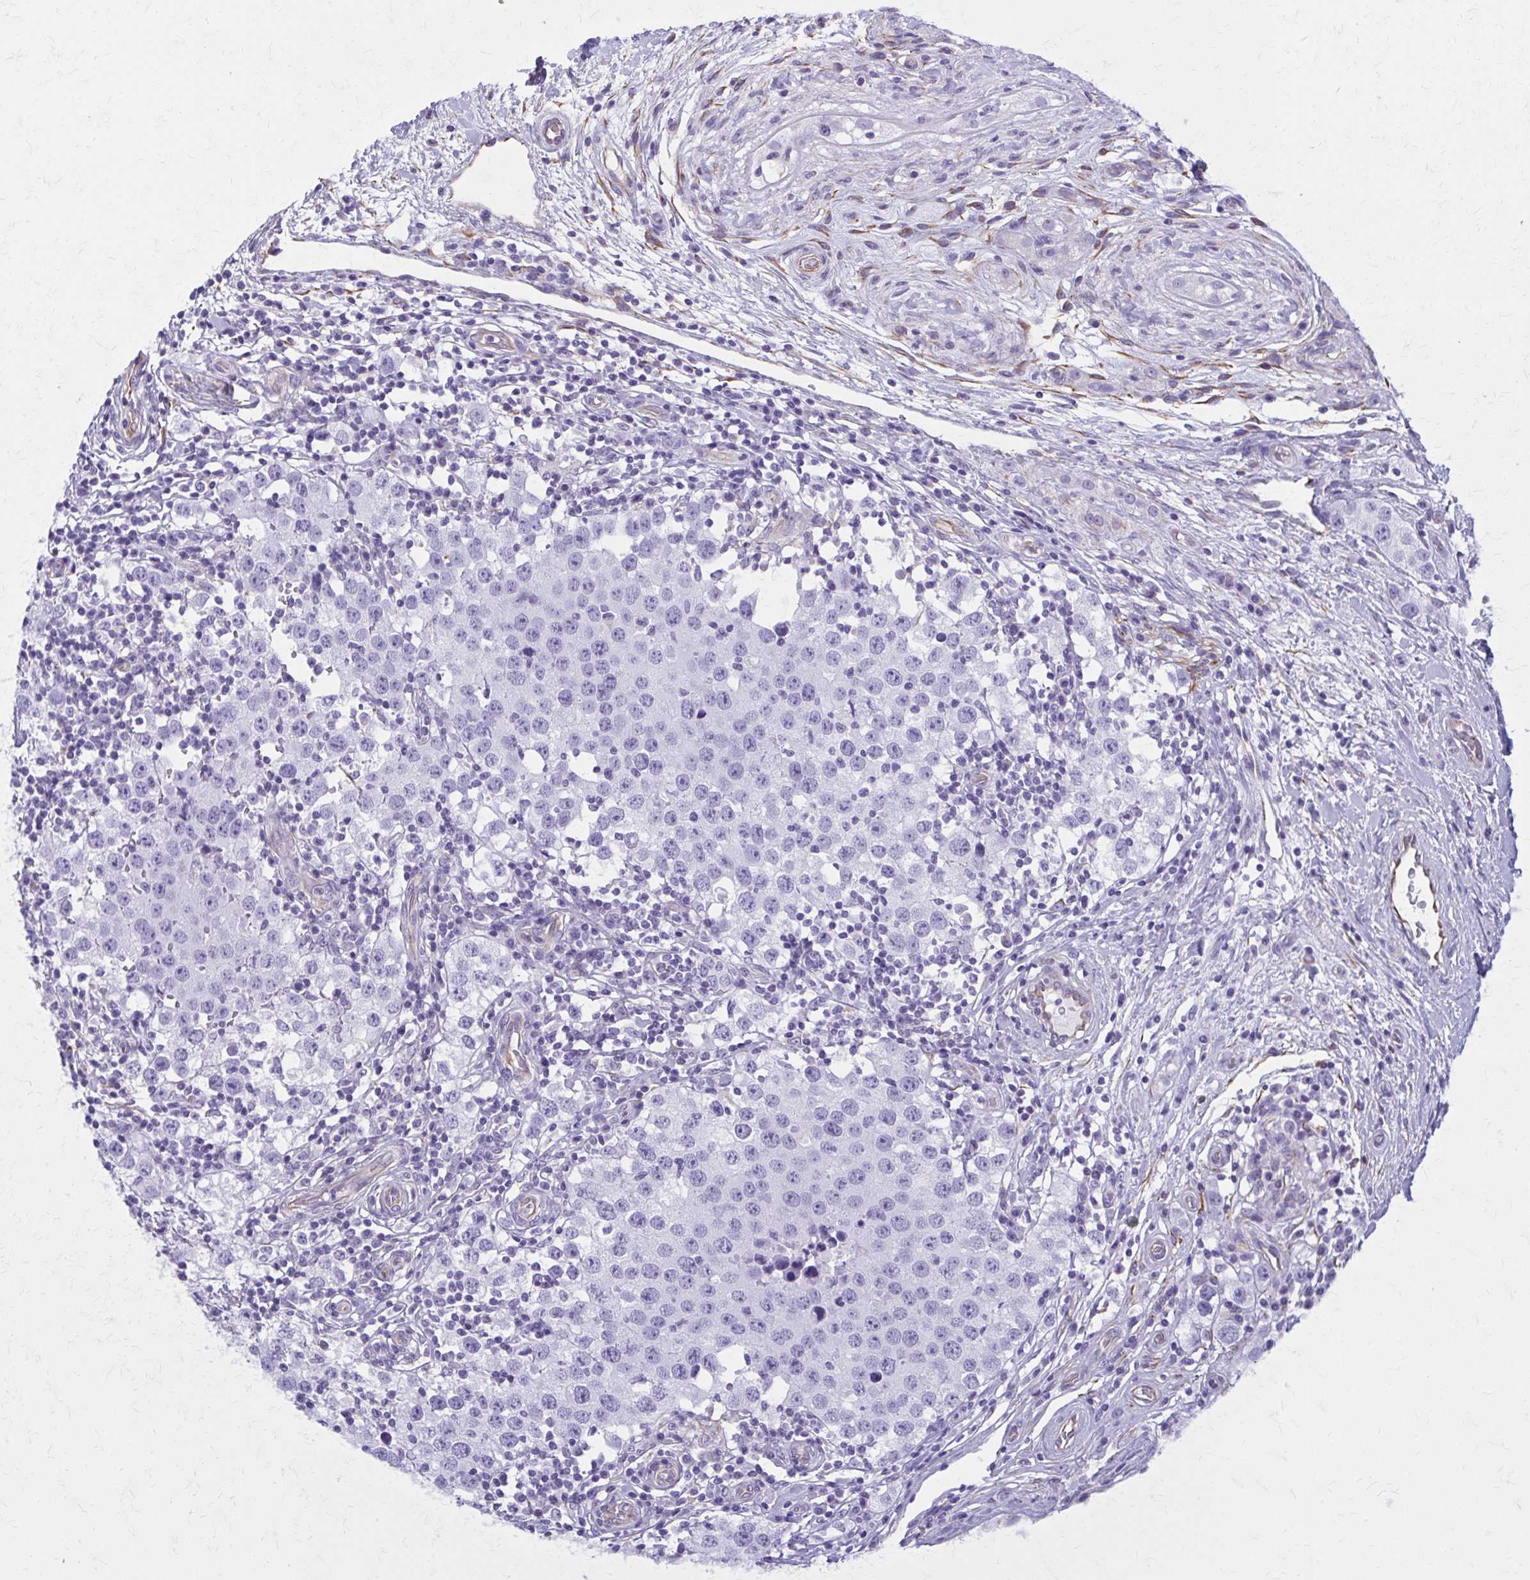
{"staining": {"intensity": "negative", "quantity": "none", "location": "none"}, "tissue": "testis cancer", "cell_type": "Tumor cells", "image_type": "cancer", "snomed": [{"axis": "morphology", "description": "Seminoma, NOS"}, {"axis": "topography", "description": "Testis"}], "caption": "DAB (3,3'-diaminobenzidine) immunohistochemical staining of testis seminoma shows no significant positivity in tumor cells.", "gene": "GFAP", "patient": {"sex": "male", "age": 34}}